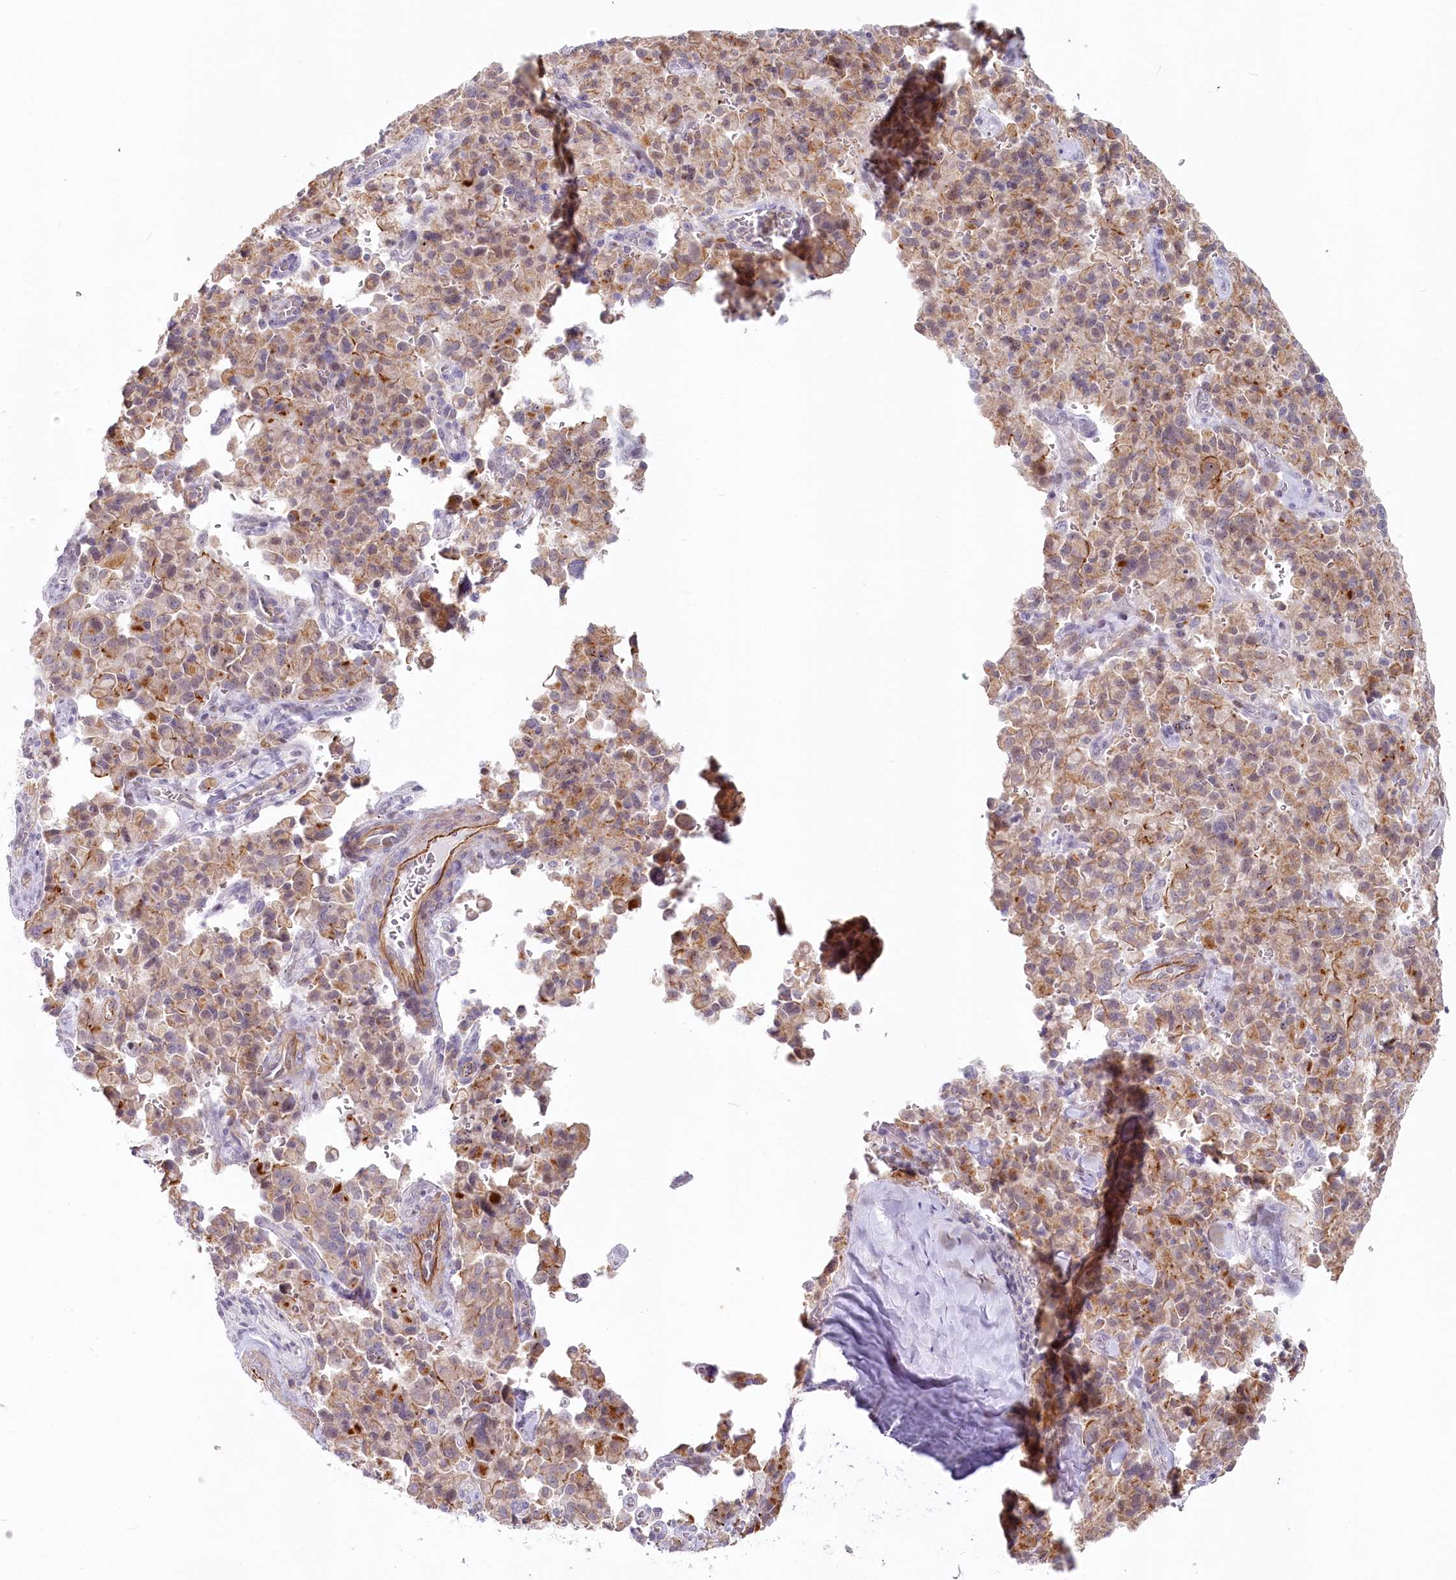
{"staining": {"intensity": "moderate", "quantity": ">75%", "location": "cytoplasmic/membranous"}, "tissue": "pancreatic cancer", "cell_type": "Tumor cells", "image_type": "cancer", "snomed": [{"axis": "morphology", "description": "Adenocarcinoma, NOS"}, {"axis": "topography", "description": "Pancreas"}], "caption": "This is a photomicrograph of IHC staining of adenocarcinoma (pancreatic), which shows moderate positivity in the cytoplasmic/membranous of tumor cells.", "gene": "ABHD8", "patient": {"sex": "male", "age": 65}}